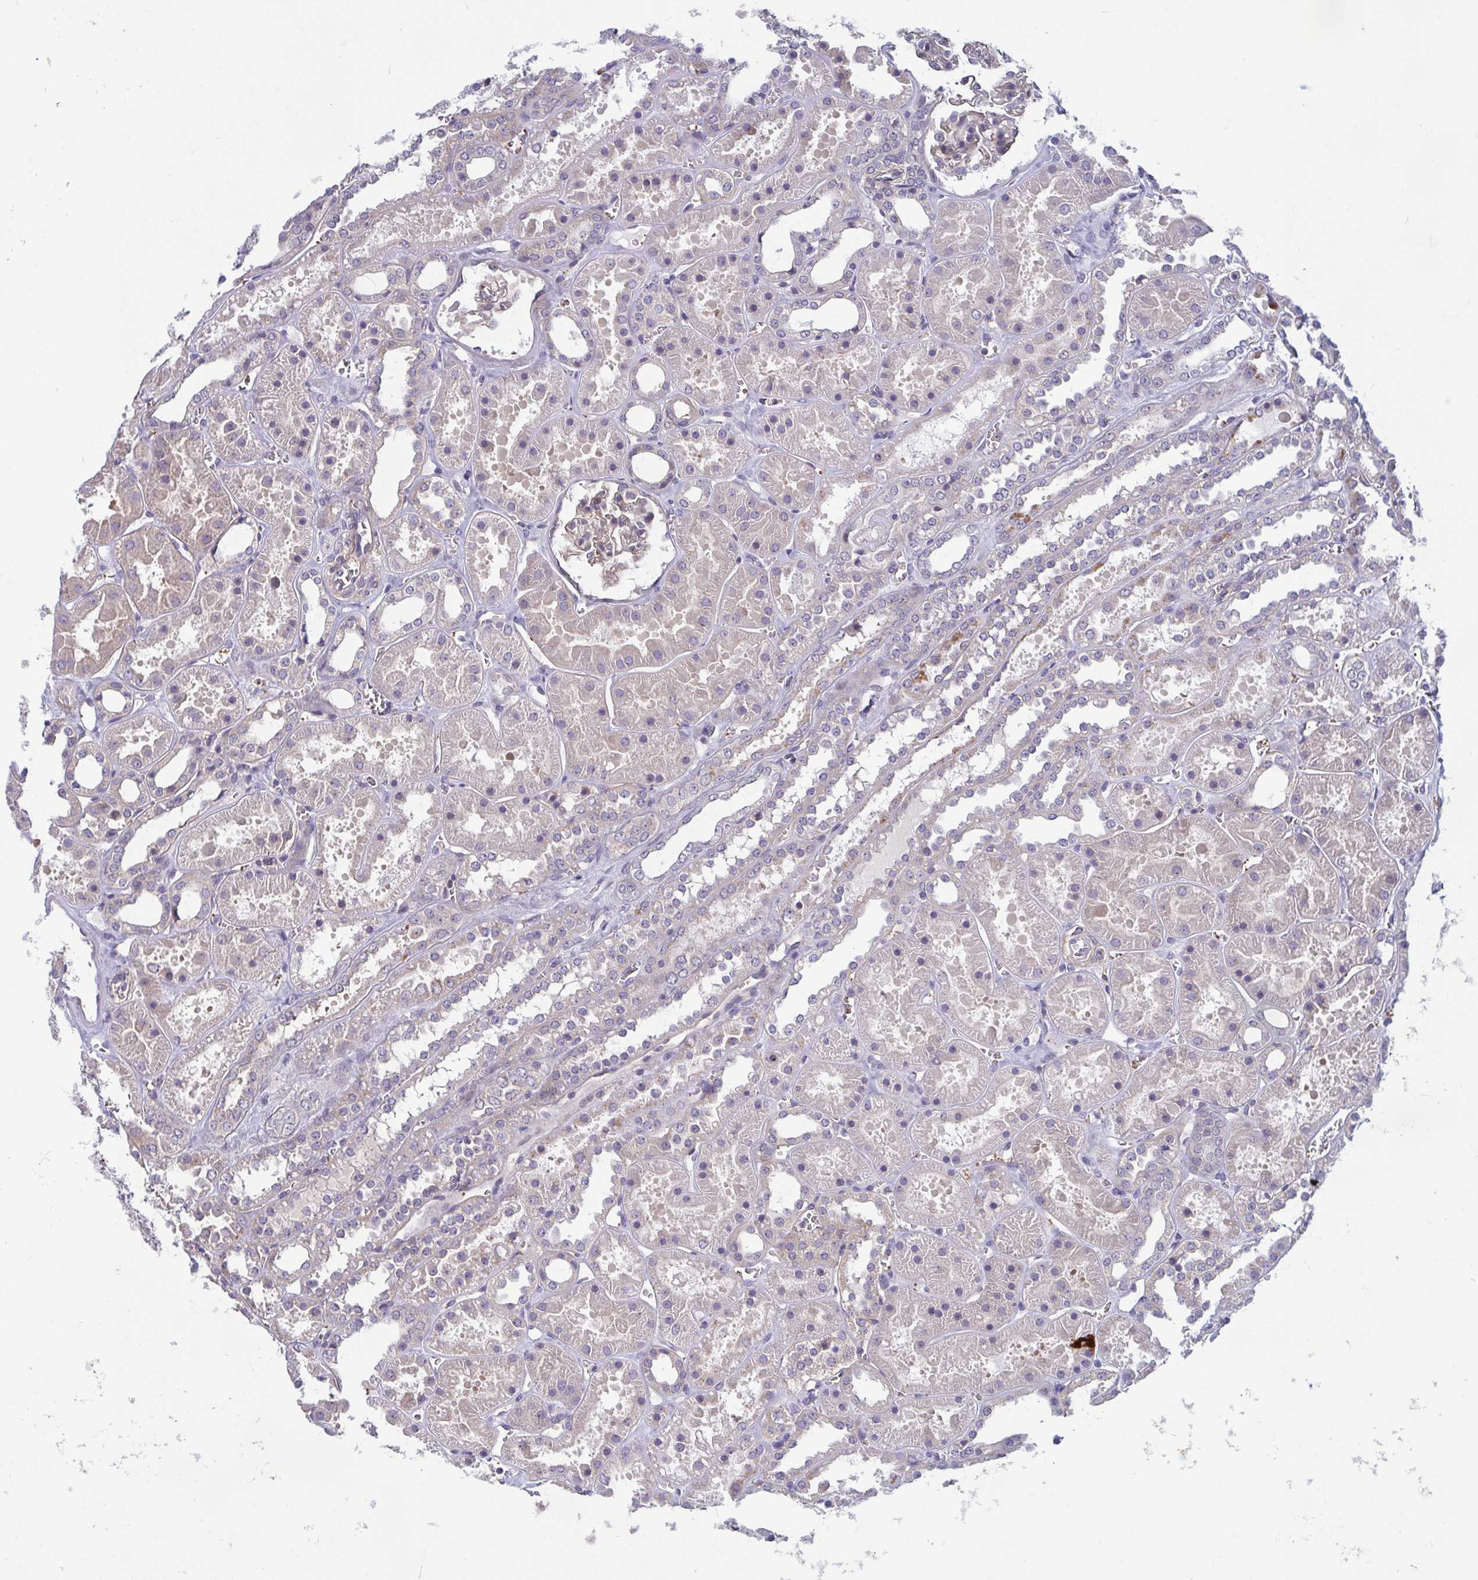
{"staining": {"intensity": "negative", "quantity": "none", "location": "none"}, "tissue": "kidney", "cell_type": "Cells in glomeruli", "image_type": "normal", "snomed": [{"axis": "morphology", "description": "Normal tissue, NOS"}, {"axis": "topography", "description": "Kidney"}], "caption": "The immunohistochemistry (IHC) histopathology image has no significant positivity in cells in glomeruli of kidney. Brightfield microscopy of immunohistochemistry stained with DAB (3,3'-diaminobenzidine) (brown) and hematoxylin (blue), captured at high magnification.", "gene": "LRRC38", "patient": {"sex": "female", "age": 41}}